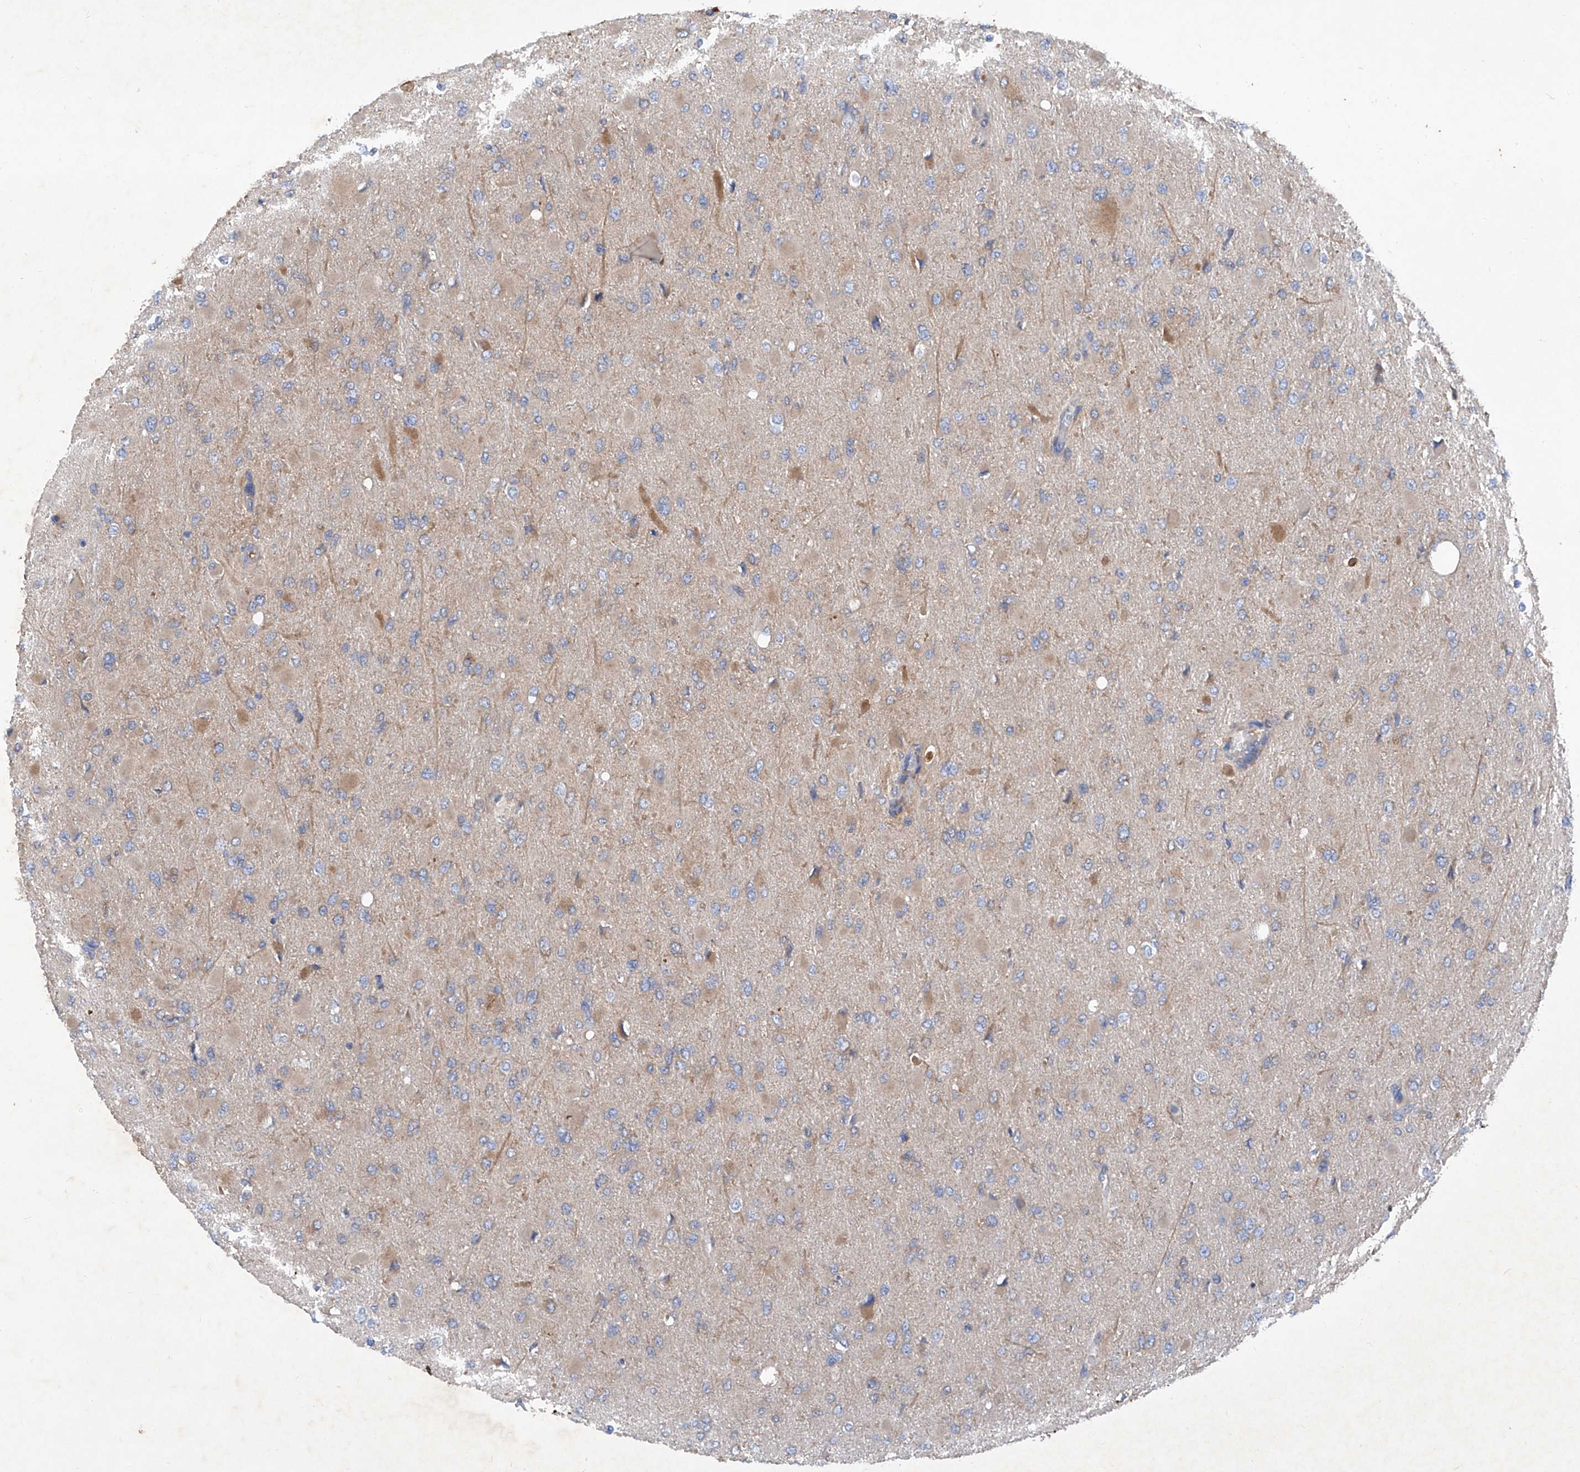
{"staining": {"intensity": "moderate", "quantity": "<25%", "location": "cytoplasmic/membranous"}, "tissue": "glioma", "cell_type": "Tumor cells", "image_type": "cancer", "snomed": [{"axis": "morphology", "description": "Glioma, malignant, High grade"}, {"axis": "topography", "description": "Cerebral cortex"}], "caption": "Immunohistochemical staining of human high-grade glioma (malignant) exhibits low levels of moderate cytoplasmic/membranous positivity in about <25% of tumor cells. The protein is stained brown, and the nuclei are stained in blue (DAB (3,3'-diaminobenzidine) IHC with brightfield microscopy, high magnification).", "gene": "ASCC3", "patient": {"sex": "female", "age": 36}}